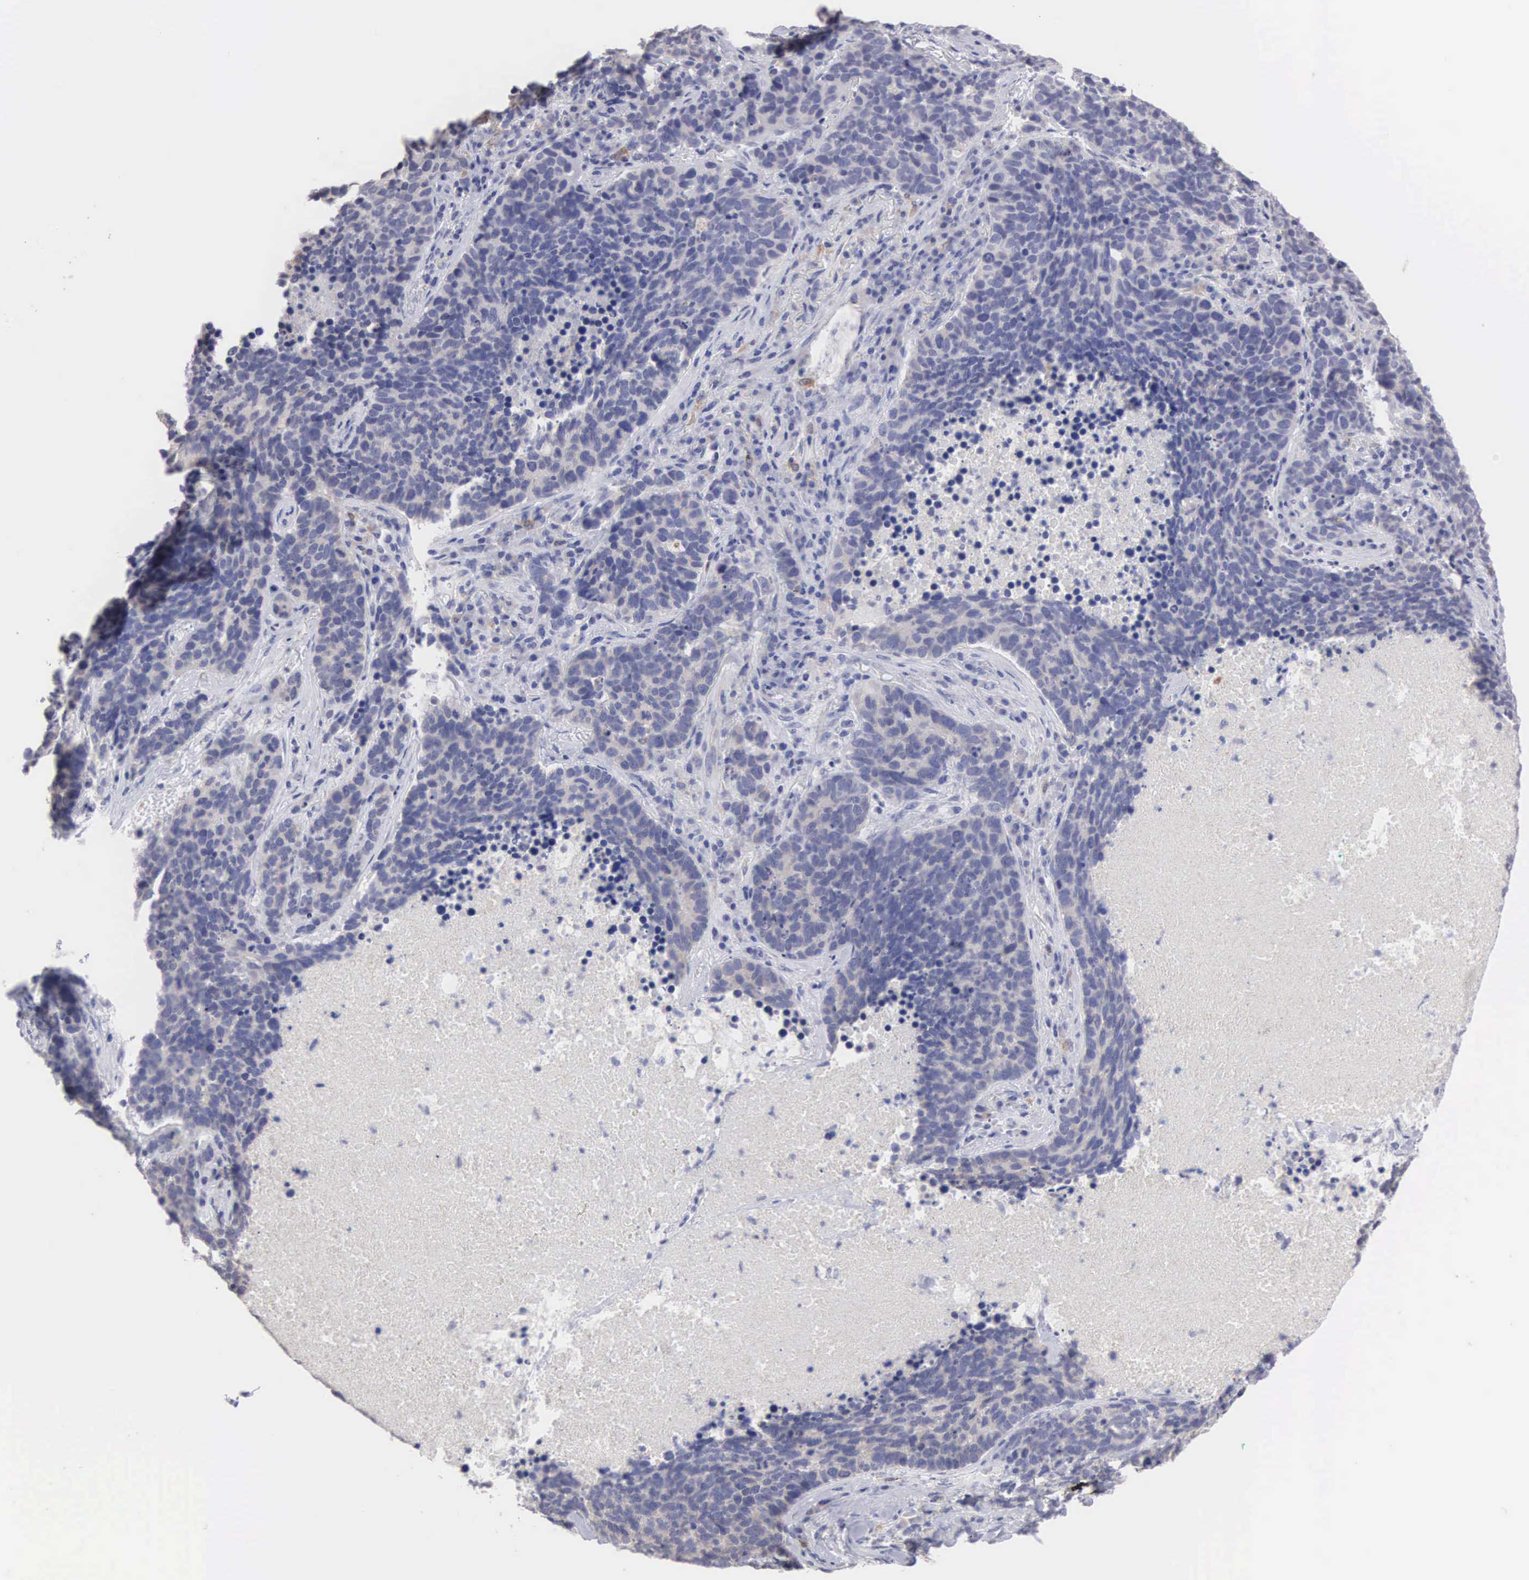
{"staining": {"intensity": "negative", "quantity": "none", "location": "none"}, "tissue": "lung cancer", "cell_type": "Tumor cells", "image_type": "cancer", "snomed": [{"axis": "morphology", "description": "Neoplasm, malignant, NOS"}, {"axis": "topography", "description": "Lung"}], "caption": "Human lung neoplasm (malignant) stained for a protein using immunohistochemistry (IHC) reveals no expression in tumor cells.", "gene": "LIN52", "patient": {"sex": "female", "age": 75}}